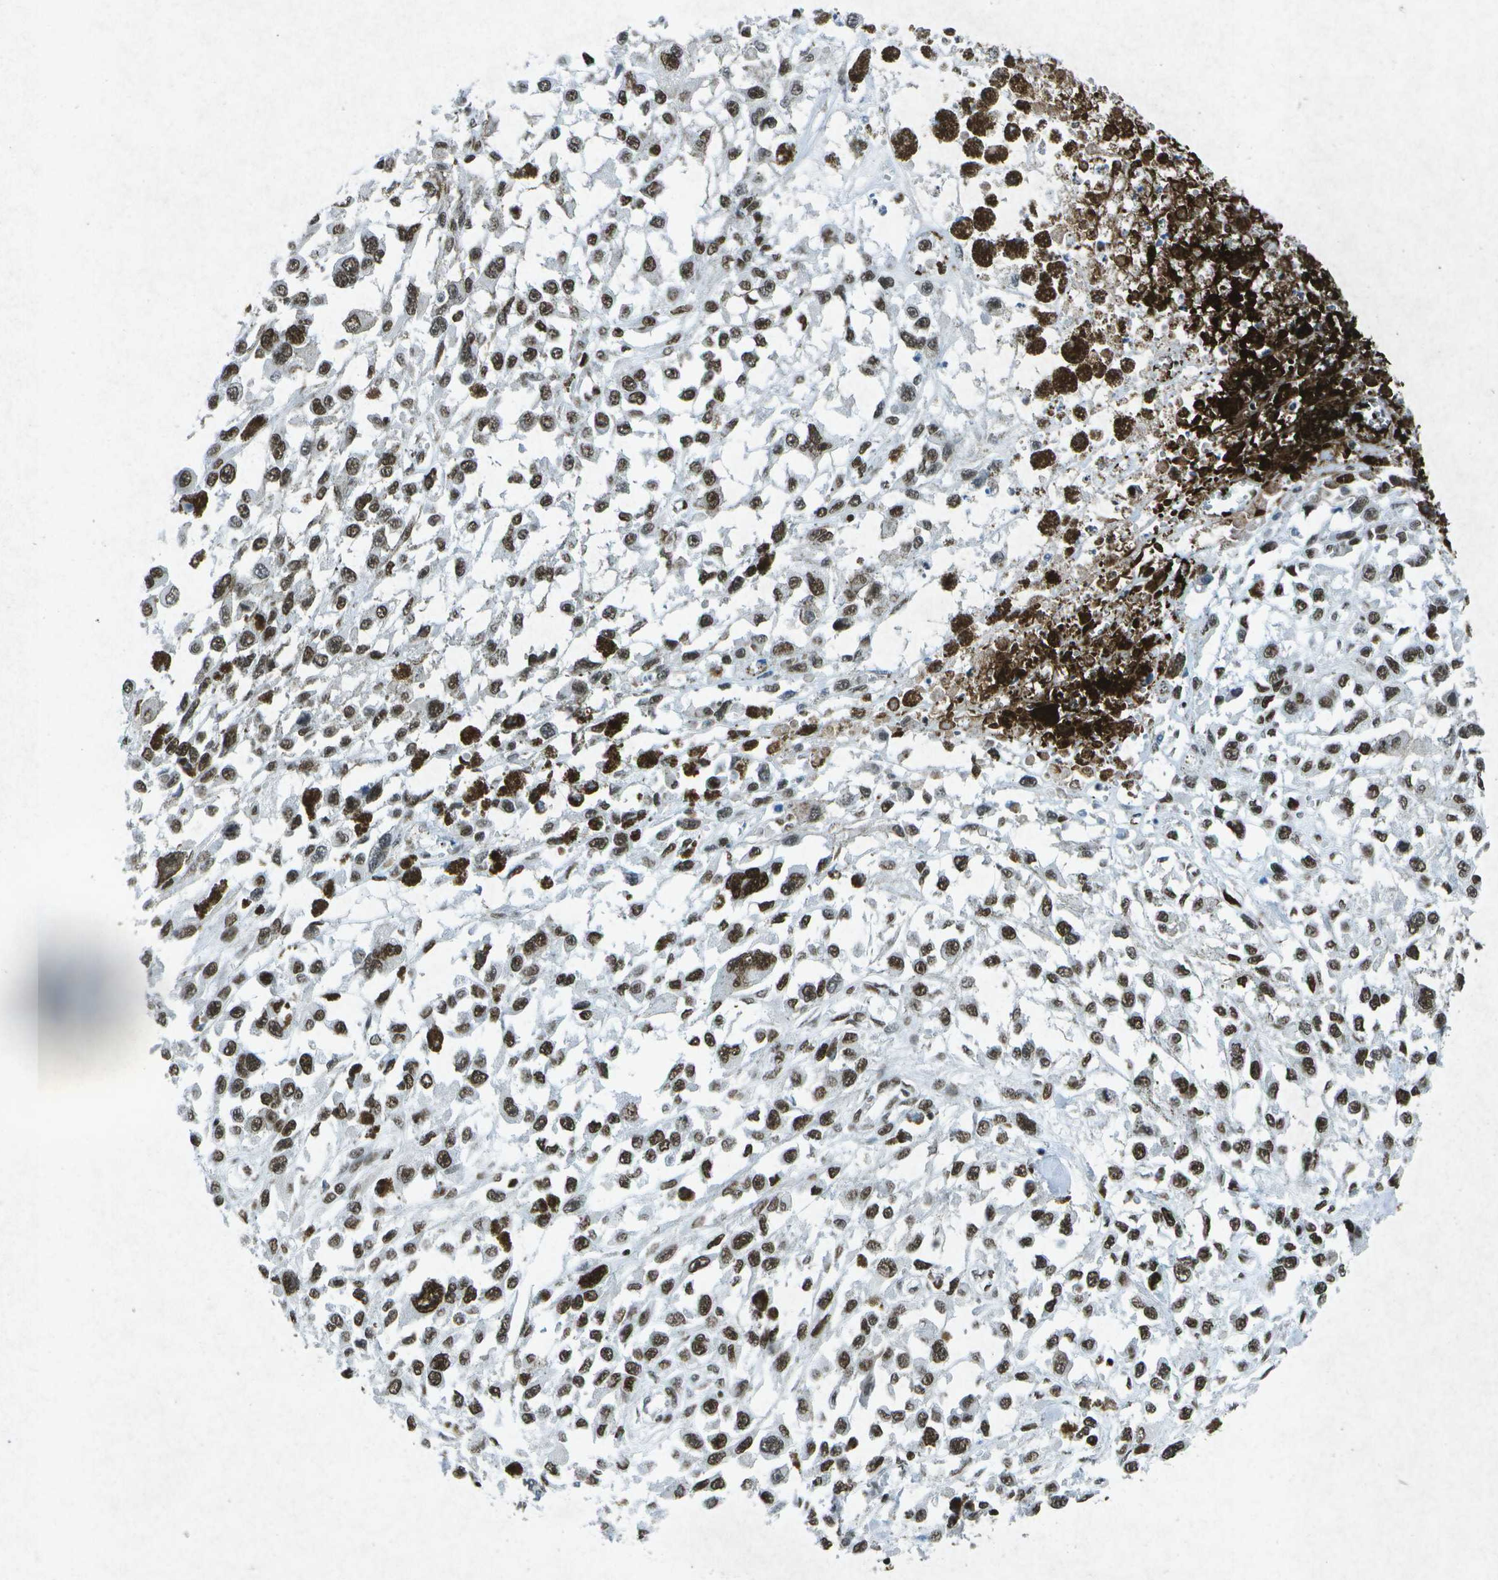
{"staining": {"intensity": "strong", "quantity": ">75%", "location": "nuclear"}, "tissue": "melanoma", "cell_type": "Tumor cells", "image_type": "cancer", "snomed": [{"axis": "morphology", "description": "Malignant melanoma, Metastatic site"}, {"axis": "topography", "description": "Lymph node"}], "caption": "Melanoma tissue displays strong nuclear positivity in about >75% of tumor cells, visualized by immunohistochemistry. (IHC, brightfield microscopy, high magnification).", "gene": "MTA2", "patient": {"sex": "male", "age": 59}}